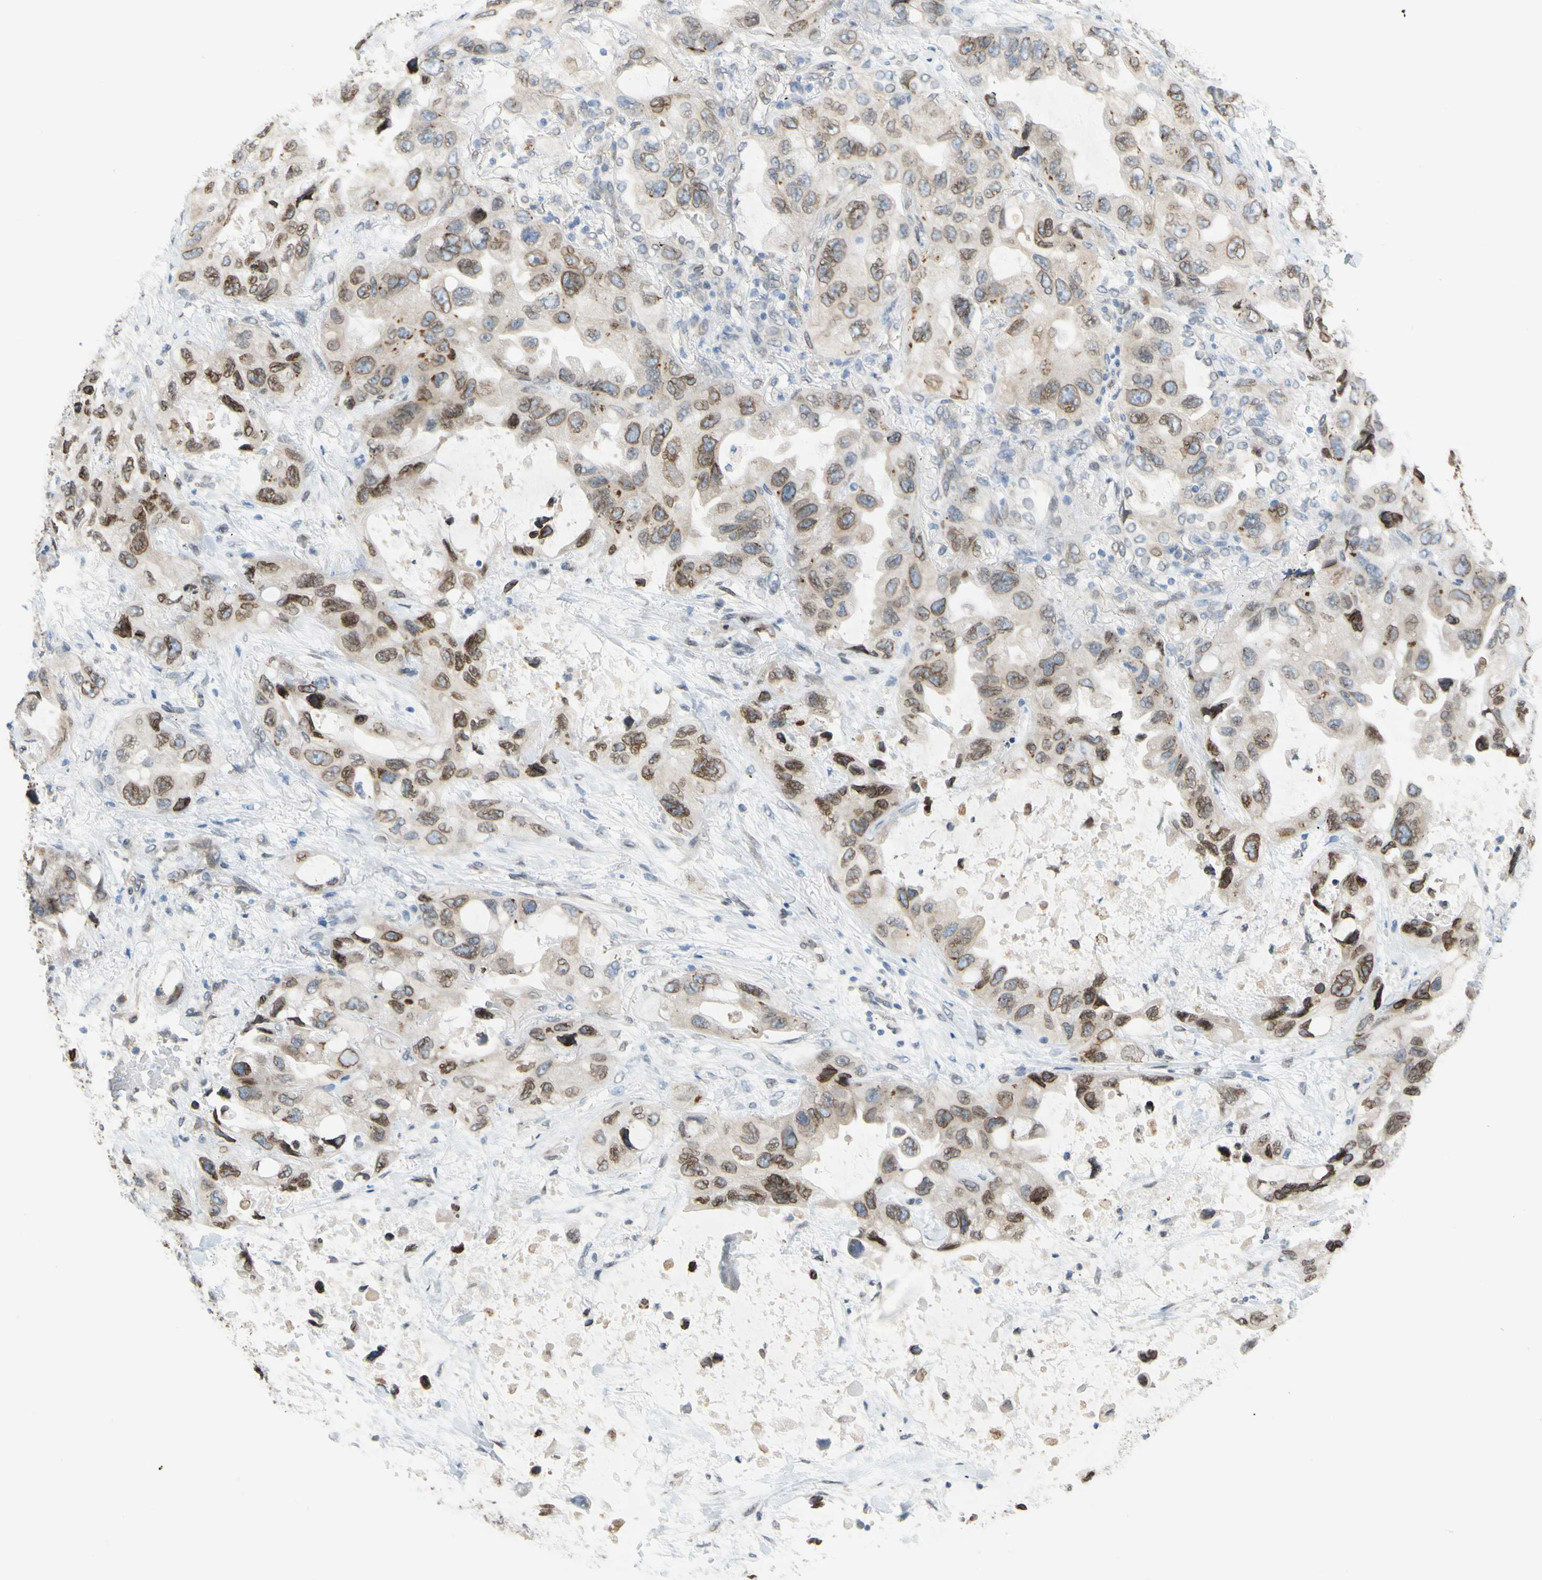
{"staining": {"intensity": "moderate", "quantity": "25%-75%", "location": "cytoplasmic/membranous,nuclear"}, "tissue": "lung cancer", "cell_type": "Tumor cells", "image_type": "cancer", "snomed": [{"axis": "morphology", "description": "Squamous cell carcinoma, NOS"}, {"axis": "topography", "description": "Lung"}], "caption": "IHC micrograph of human lung cancer stained for a protein (brown), which reveals medium levels of moderate cytoplasmic/membranous and nuclear positivity in about 25%-75% of tumor cells.", "gene": "SUN1", "patient": {"sex": "female", "age": 73}}